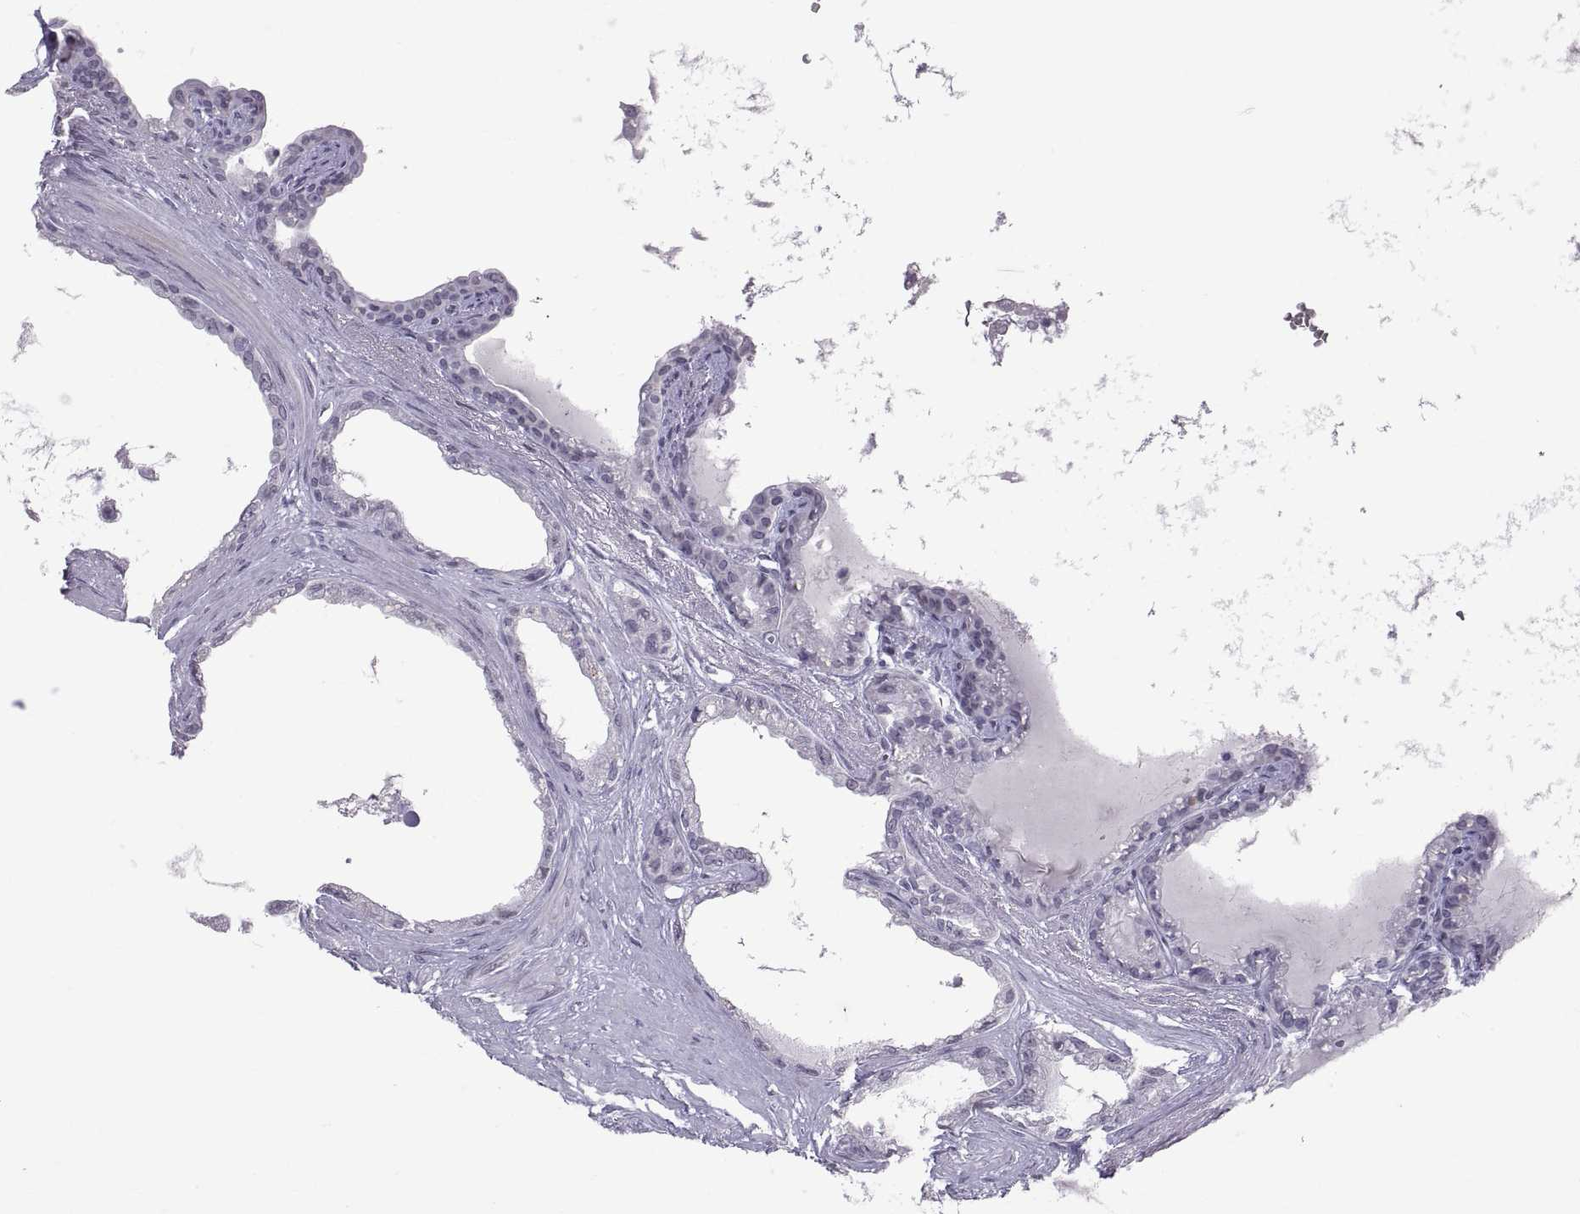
{"staining": {"intensity": "negative", "quantity": "none", "location": "none"}, "tissue": "seminal vesicle", "cell_type": "Glandular cells", "image_type": "normal", "snomed": [{"axis": "morphology", "description": "Normal tissue, NOS"}, {"axis": "morphology", "description": "Urothelial carcinoma, NOS"}, {"axis": "topography", "description": "Urinary bladder"}, {"axis": "topography", "description": "Seminal veicle"}], "caption": "This is a micrograph of immunohistochemistry staining of benign seminal vesicle, which shows no expression in glandular cells. Nuclei are stained in blue.", "gene": "KRT77", "patient": {"sex": "male", "age": 76}}